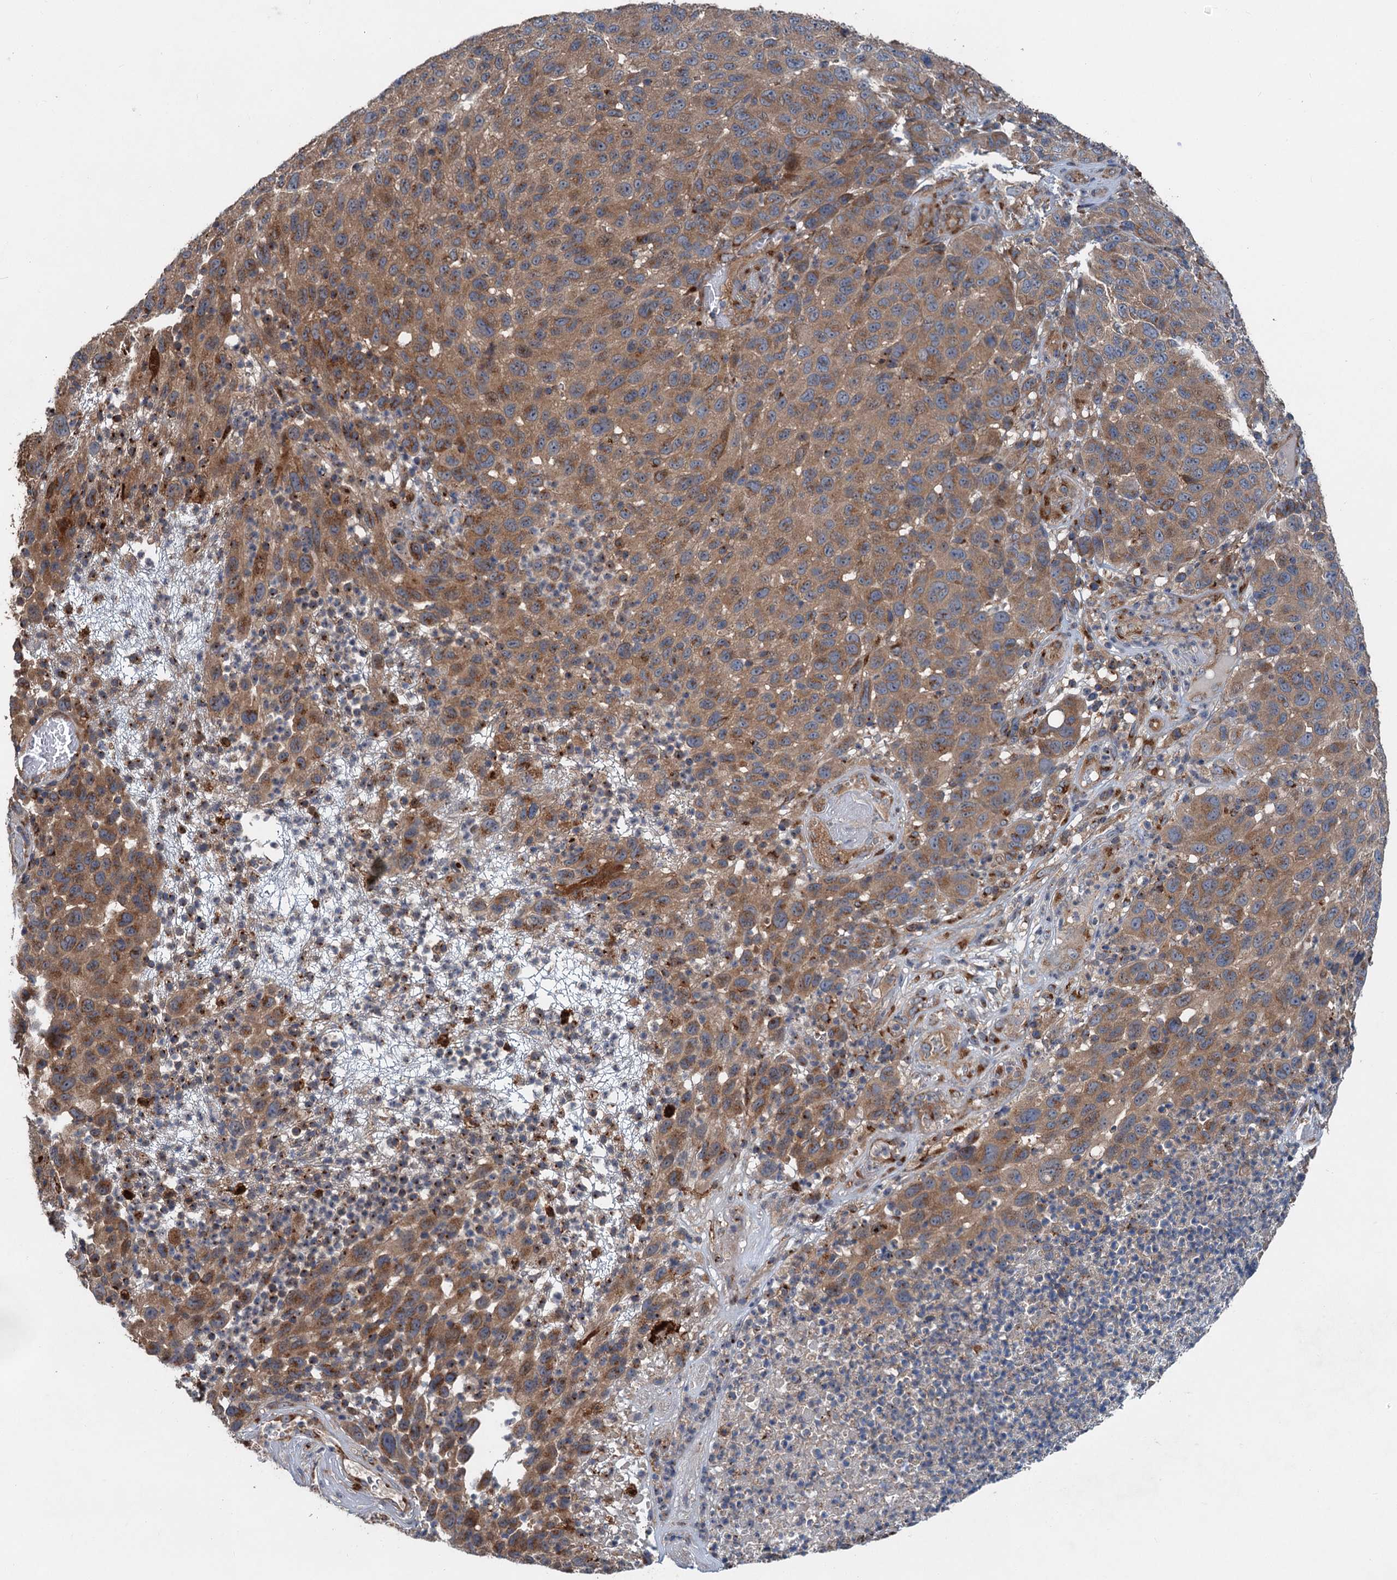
{"staining": {"intensity": "moderate", "quantity": ">75%", "location": "cytoplasmic/membranous"}, "tissue": "melanoma", "cell_type": "Tumor cells", "image_type": "cancer", "snomed": [{"axis": "morphology", "description": "Malignant melanoma, NOS"}, {"axis": "topography", "description": "Skin"}], "caption": "Melanoma stained for a protein displays moderate cytoplasmic/membranous positivity in tumor cells. (DAB = brown stain, brightfield microscopy at high magnification).", "gene": "COG3", "patient": {"sex": "male", "age": 49}}